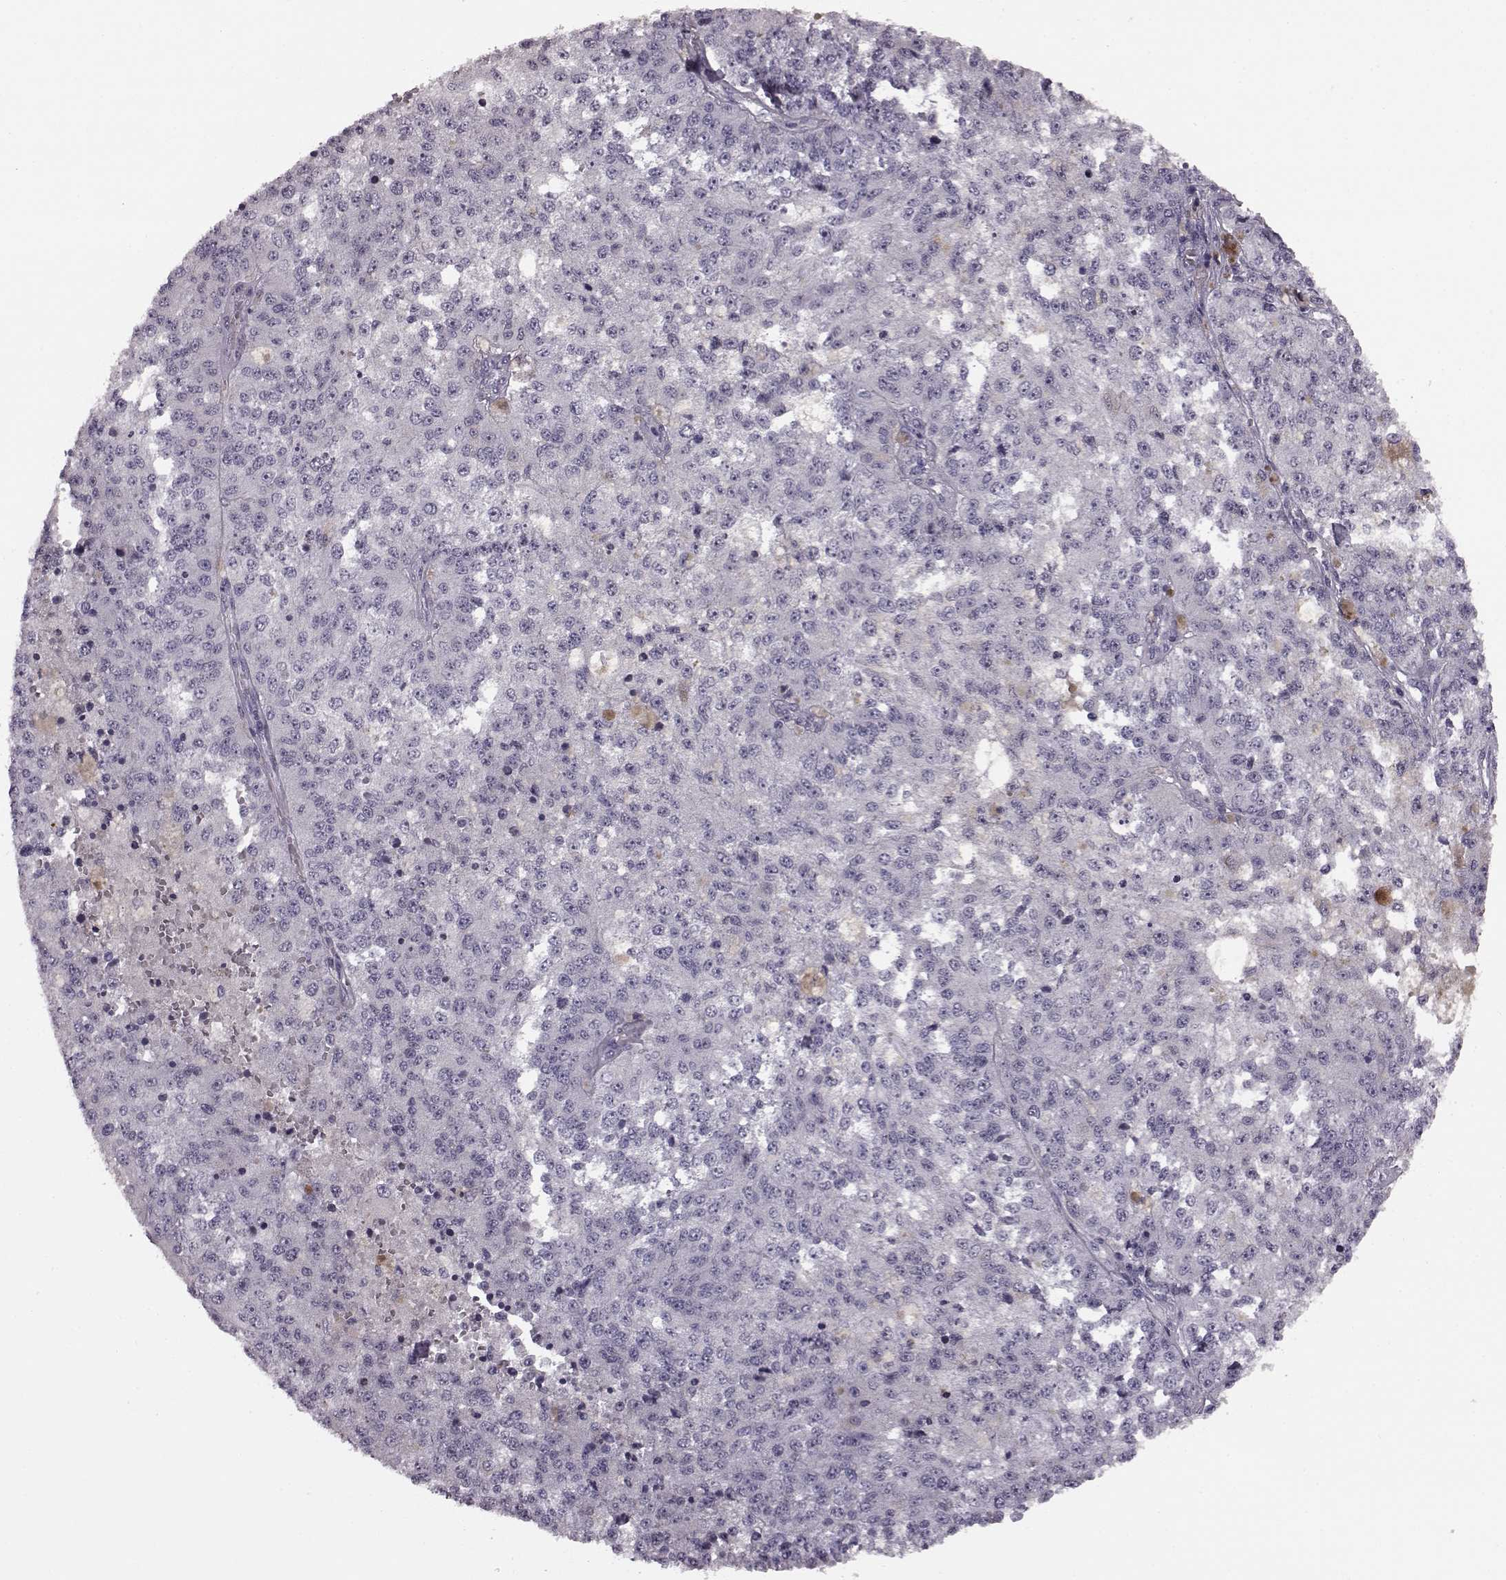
{"staining": {"intensity": "negative", "quantity": "none", "location": "none"}, "tissue": "melanoma", "cell_type": "Tumor cells", "image_type": "cancer", "snomed": [{"axis": "morphology", "description": "Malignant melanoma, Metastatic site"}, {"axis": "topography", "description": "Lymph node"}], "caption": "A high-resolution photomicrograph shows immunohistochemistry staining of melanoma, which demonstrates no significant expression in tumor cells. (DAB (3,3'-diaminobenzidine) immunohistochemistry (IHC) visualized using brightfield microscopy, high magnification).", "gene": "SNTG1", "patient": {"sex": "female", "age": 64}}